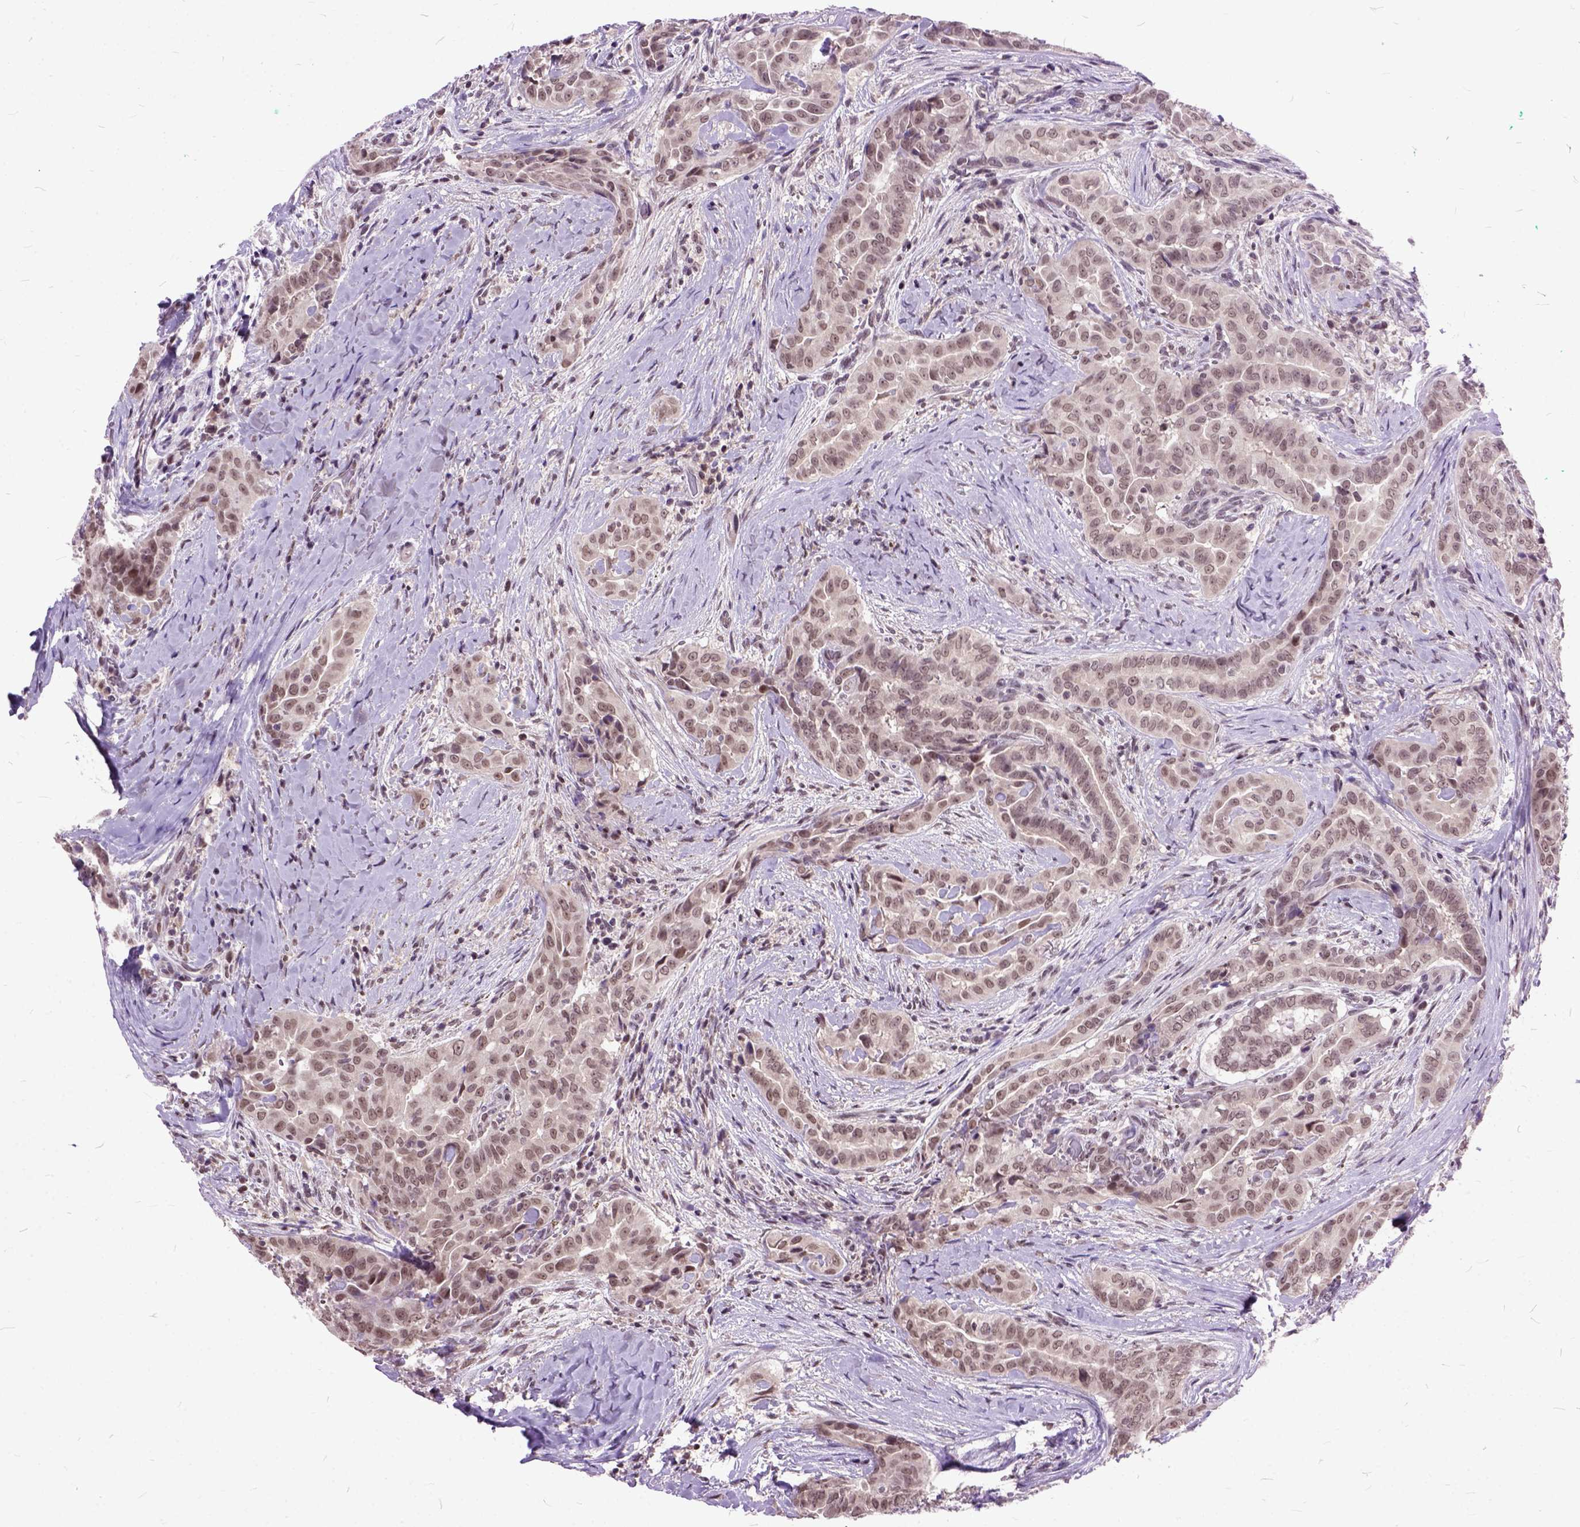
{"staining": {"intensity": "moderate", "quantity": ">75%", "location": "cytoplasmic/membranous"}, "tissue": "thyroid cancer", "cell_type": "Tumor cells", "image_type": "cancer", "snomed": [{"axis": "morphology", "description": "Papillary adenocarcinoma, NOS"}, {"axis": "morphology", "description": "Papillary adenoma metastatic"}, {"axis": "topography", "description": "Thyroid gland"}], "caption": "The immunohistochemical stain highlights moderate cytoplasmic/membranous positivity in tumor cells of thyroid cancer tissue.", "gene": "ORC5", "patient": {"sex": "female", "age": 50}}